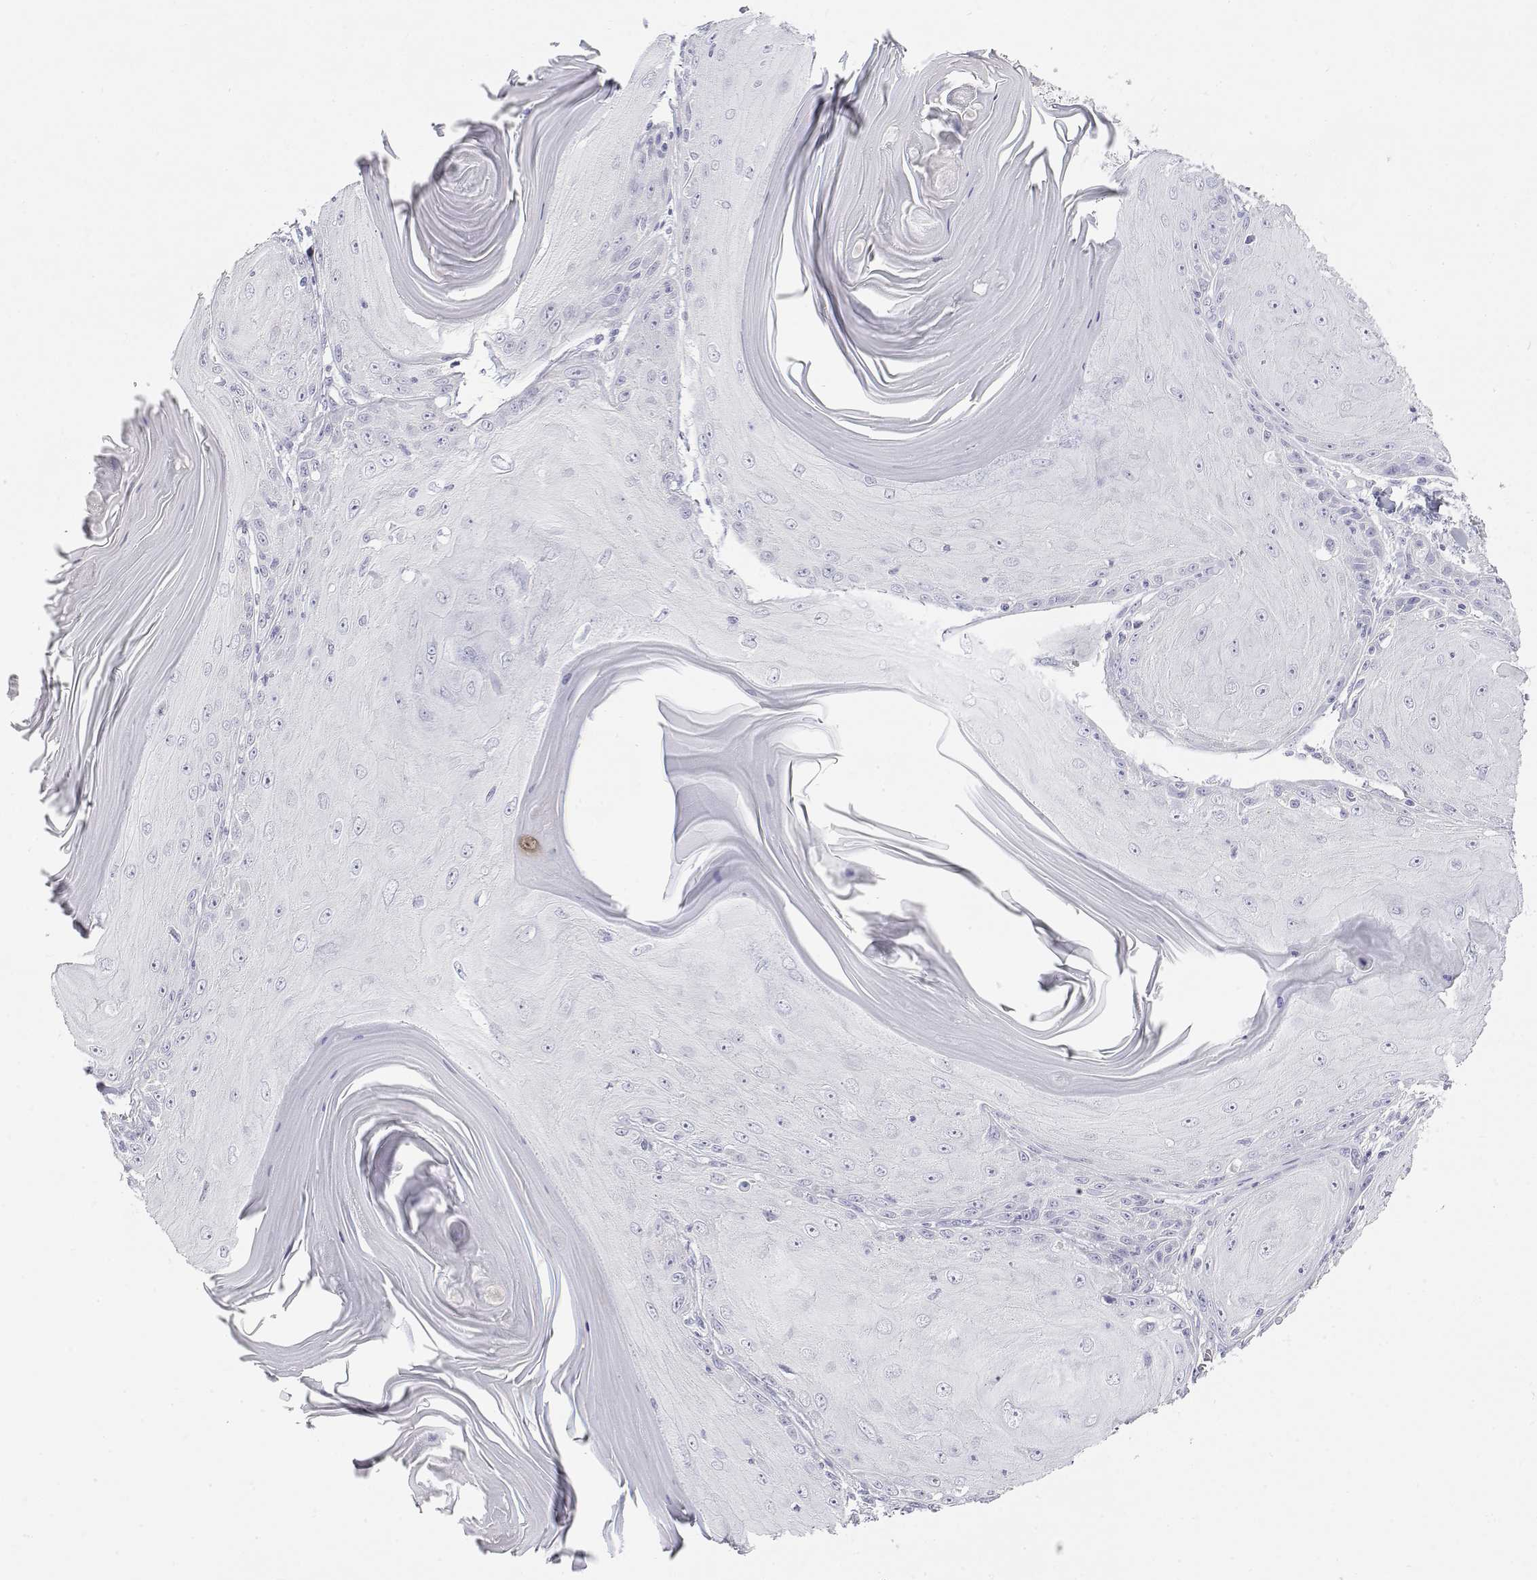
{"staining": {"intensity": "negative", "quantity": "none", "location": "none"}, "tissue": "skin cancer", "cell_type": "Tumor cells", "image_type": "cancer", "snomed": [{"axis": "morphology", "description": "Squamous cell carcinoma, NOS"}, {"axis": "topography", "description": "Skin"}, {"axis": "topography", "description": "Vulva"}], "caption": "Immunohistochemistry (IHC) of skin cancer reveals no staining in tumor cells. (Immunohistochemistry, brightfield microscopy, high magnification).", "gene": "MISP", "patient": {"sex": "female", "age": 85}}